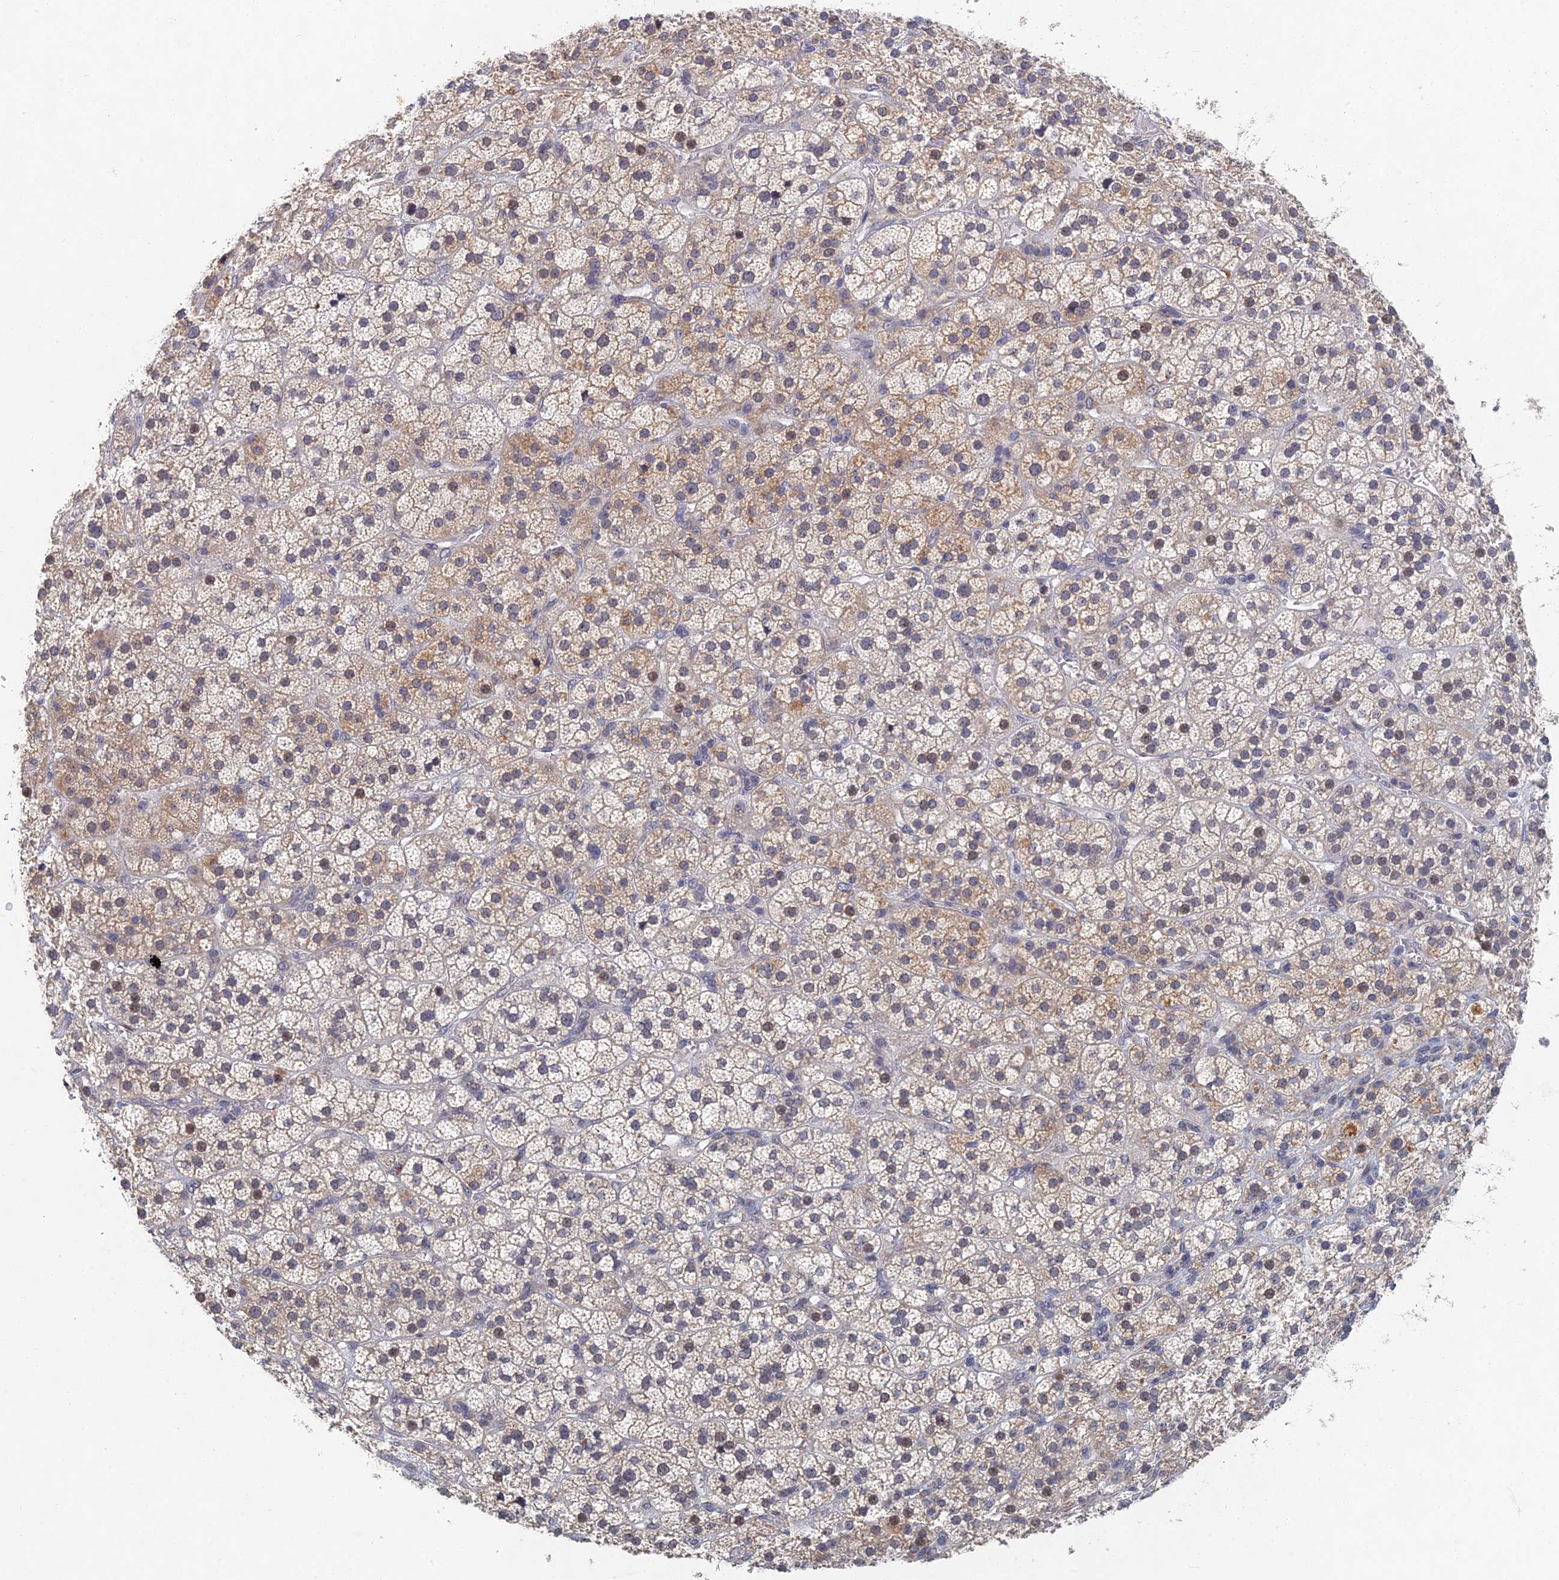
{"staining": {"intensity": "moderate", "quantity": "<25%", "location": "cytoplasmic/membranous,nuclear"}, "tissue": "adrenal gland", "cell_type": "Glandular cells", "image_type": "normal", "snomed": [{"axis": "morphology", "description": "Normal tissue, NOS"}, {"axis": "topography", "description": "Adrenal gland"}], "caption": "Glandular cells show moderate cytoplasmic/membranous,nuclear expression in approximately <25% of cells in benign adrenal gland. (Brightfield microscopy of DAB IHC at high magnification).", "gene": "GNA15", "patient": {"sex": "female", "age": 70}}